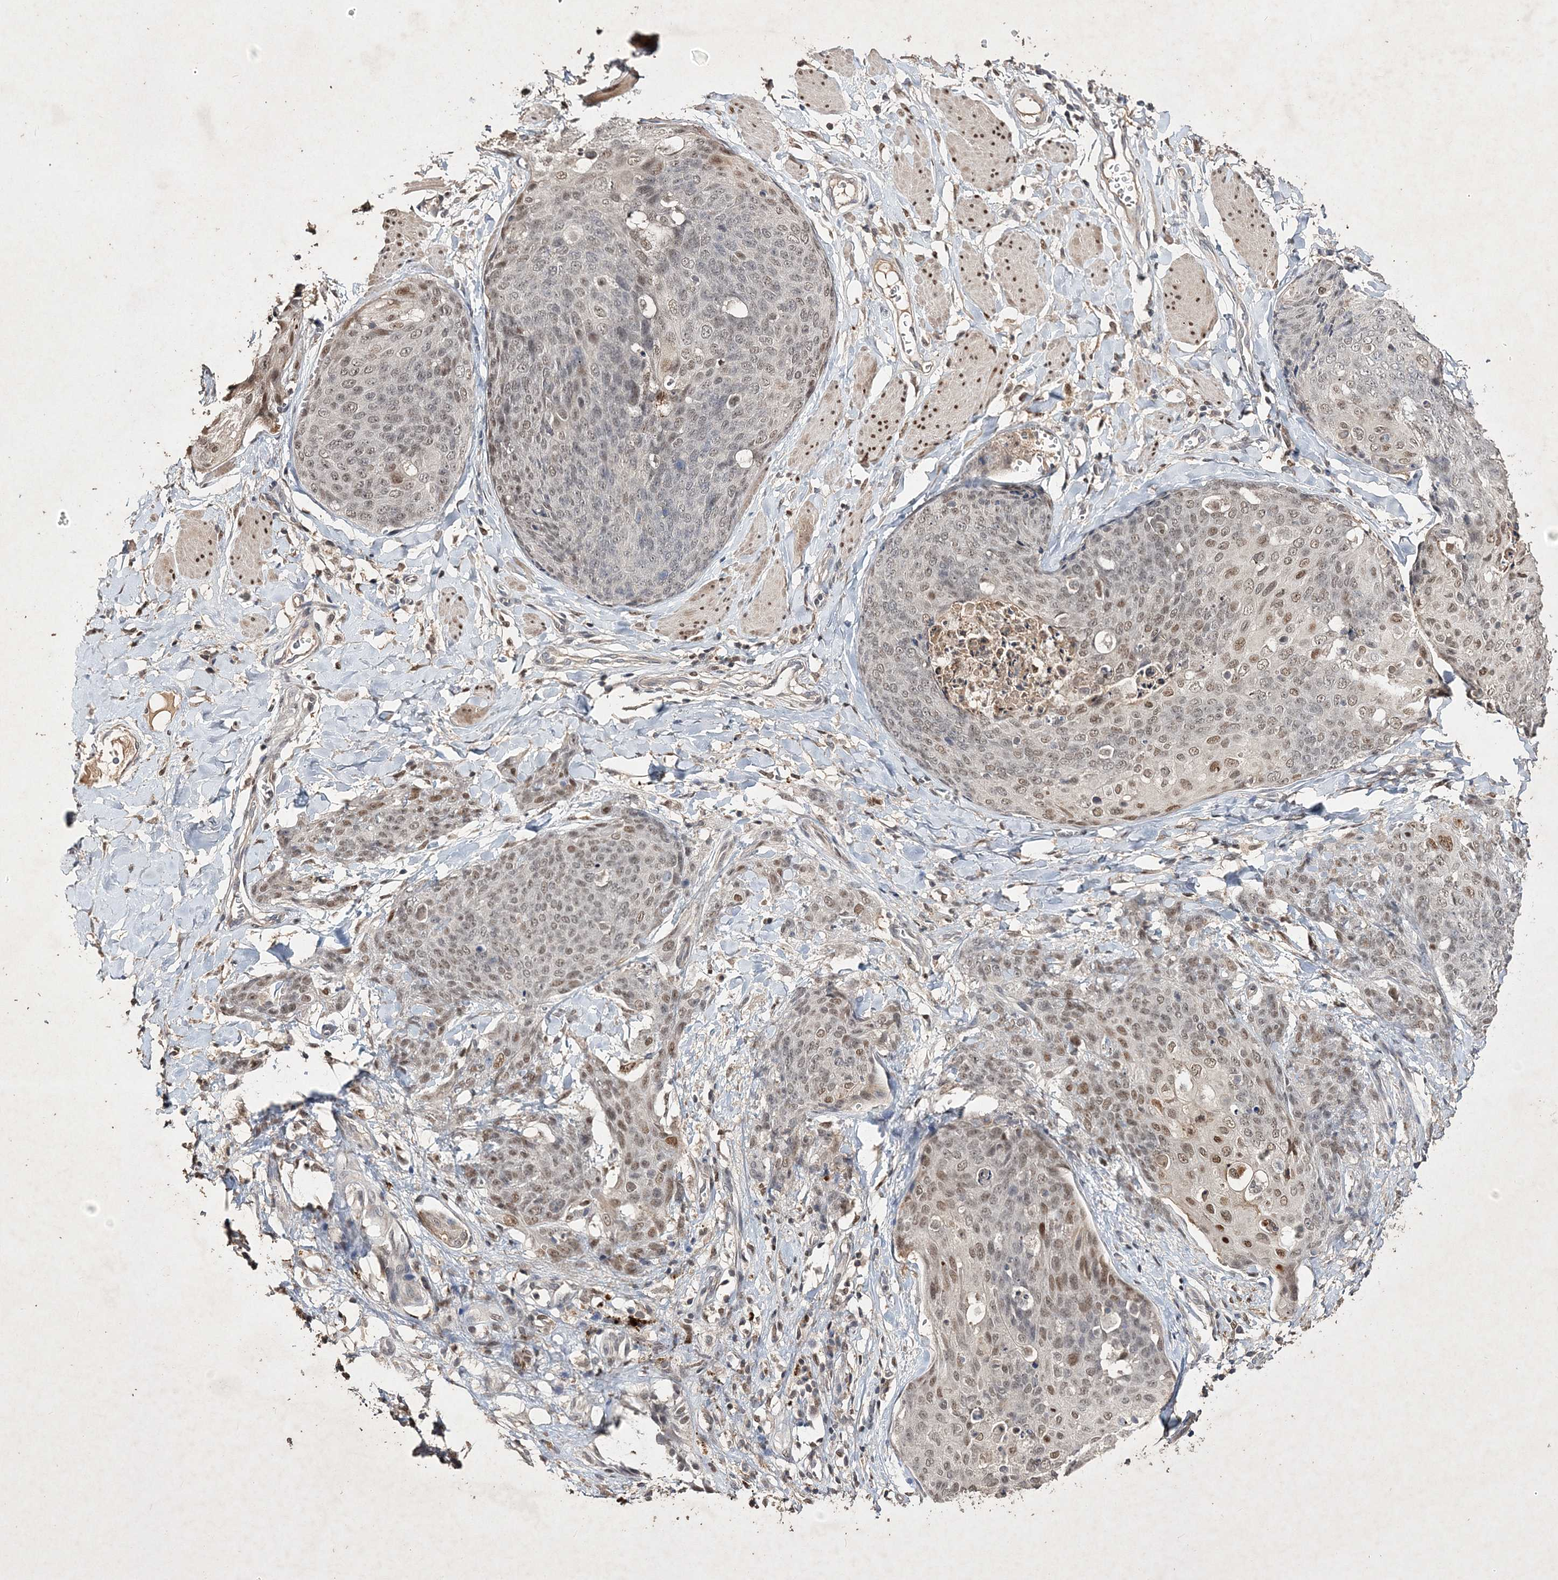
{"staining": {"intensity": "moderate", "quantity": ">75%", "location": "nuclear"}, "tissue": "skin cancer", "cell_type": "Tumor cells", "image_type": "cancer", "snomed": [{"axis": "morphology", "description": "Squamous cell carcinoma, NOS"}, {"axis": "topography", "description": "Skin"}, {"axis": "topography", "description": "Vulva"}], "caption": "Moderate nuclear protein staining is appreciated in approximately >75% of tumor cells in skin cancer (squamous cell carcinoma).", "gene": "C3orf38", "patient": {"sex": "female", "age": 85}}